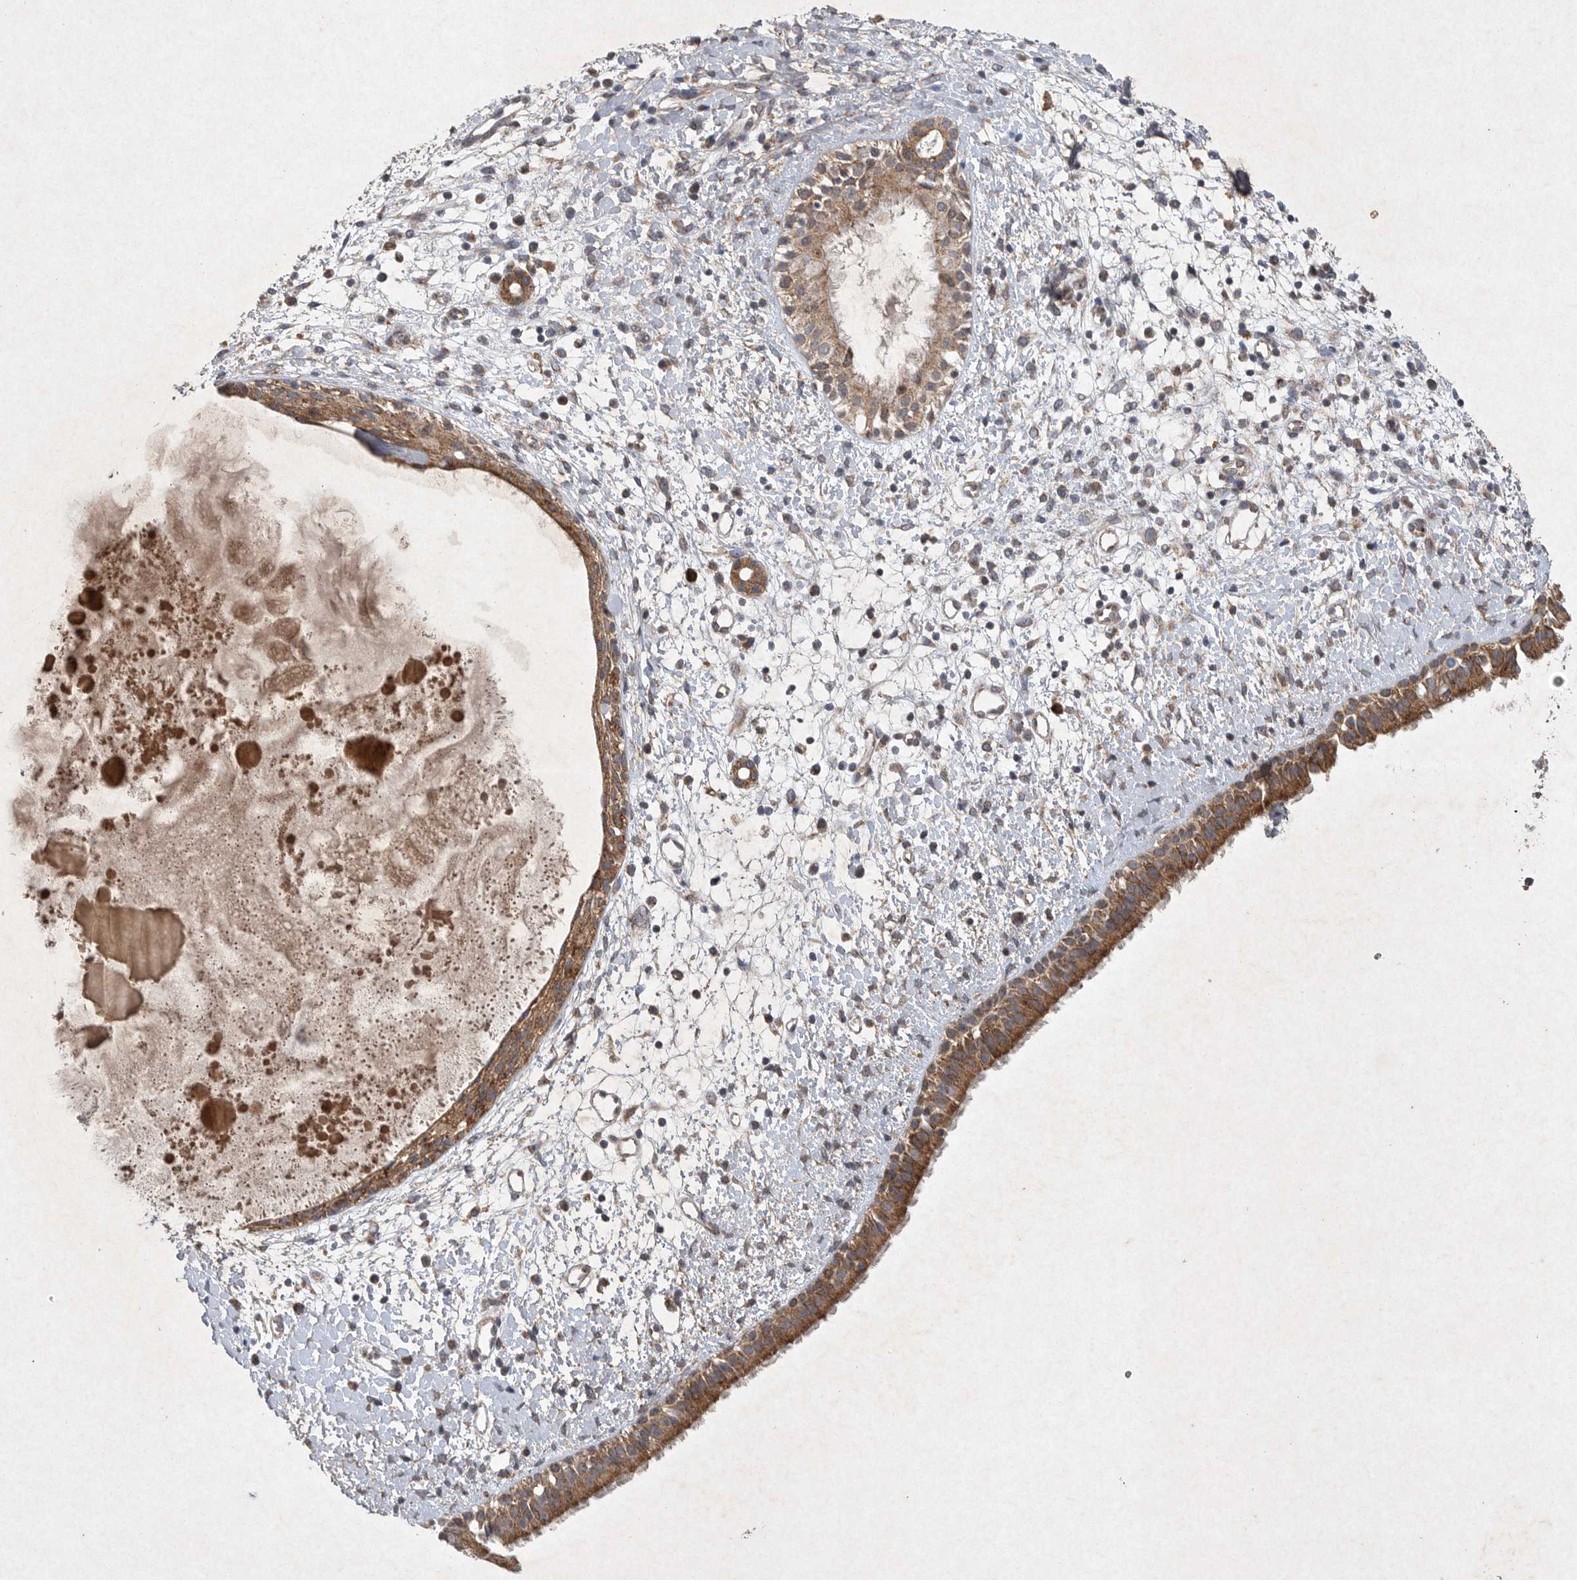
{"staining": {"intensity": "moderate", "quantity": ">75%", "location": "cytoplasmic/membranous"}, "tissue": "nasopharynx", "cell_type": "Respiratory epithelial cells", "image_type": "normal", "snomed": [{"axis": "morphology", "description": "Normal tissue, NOS"}, {"axis": "topography", "description": "Nasopharynx"}], "caption": "Nasopharynx stained for a protein (brown) reveals moderate cytoplasmic/membranous positive expression in about >75% of respiratory epithelial cells.", "gene": "DDR1", "patient": {"sex": "male", "age": 22}}